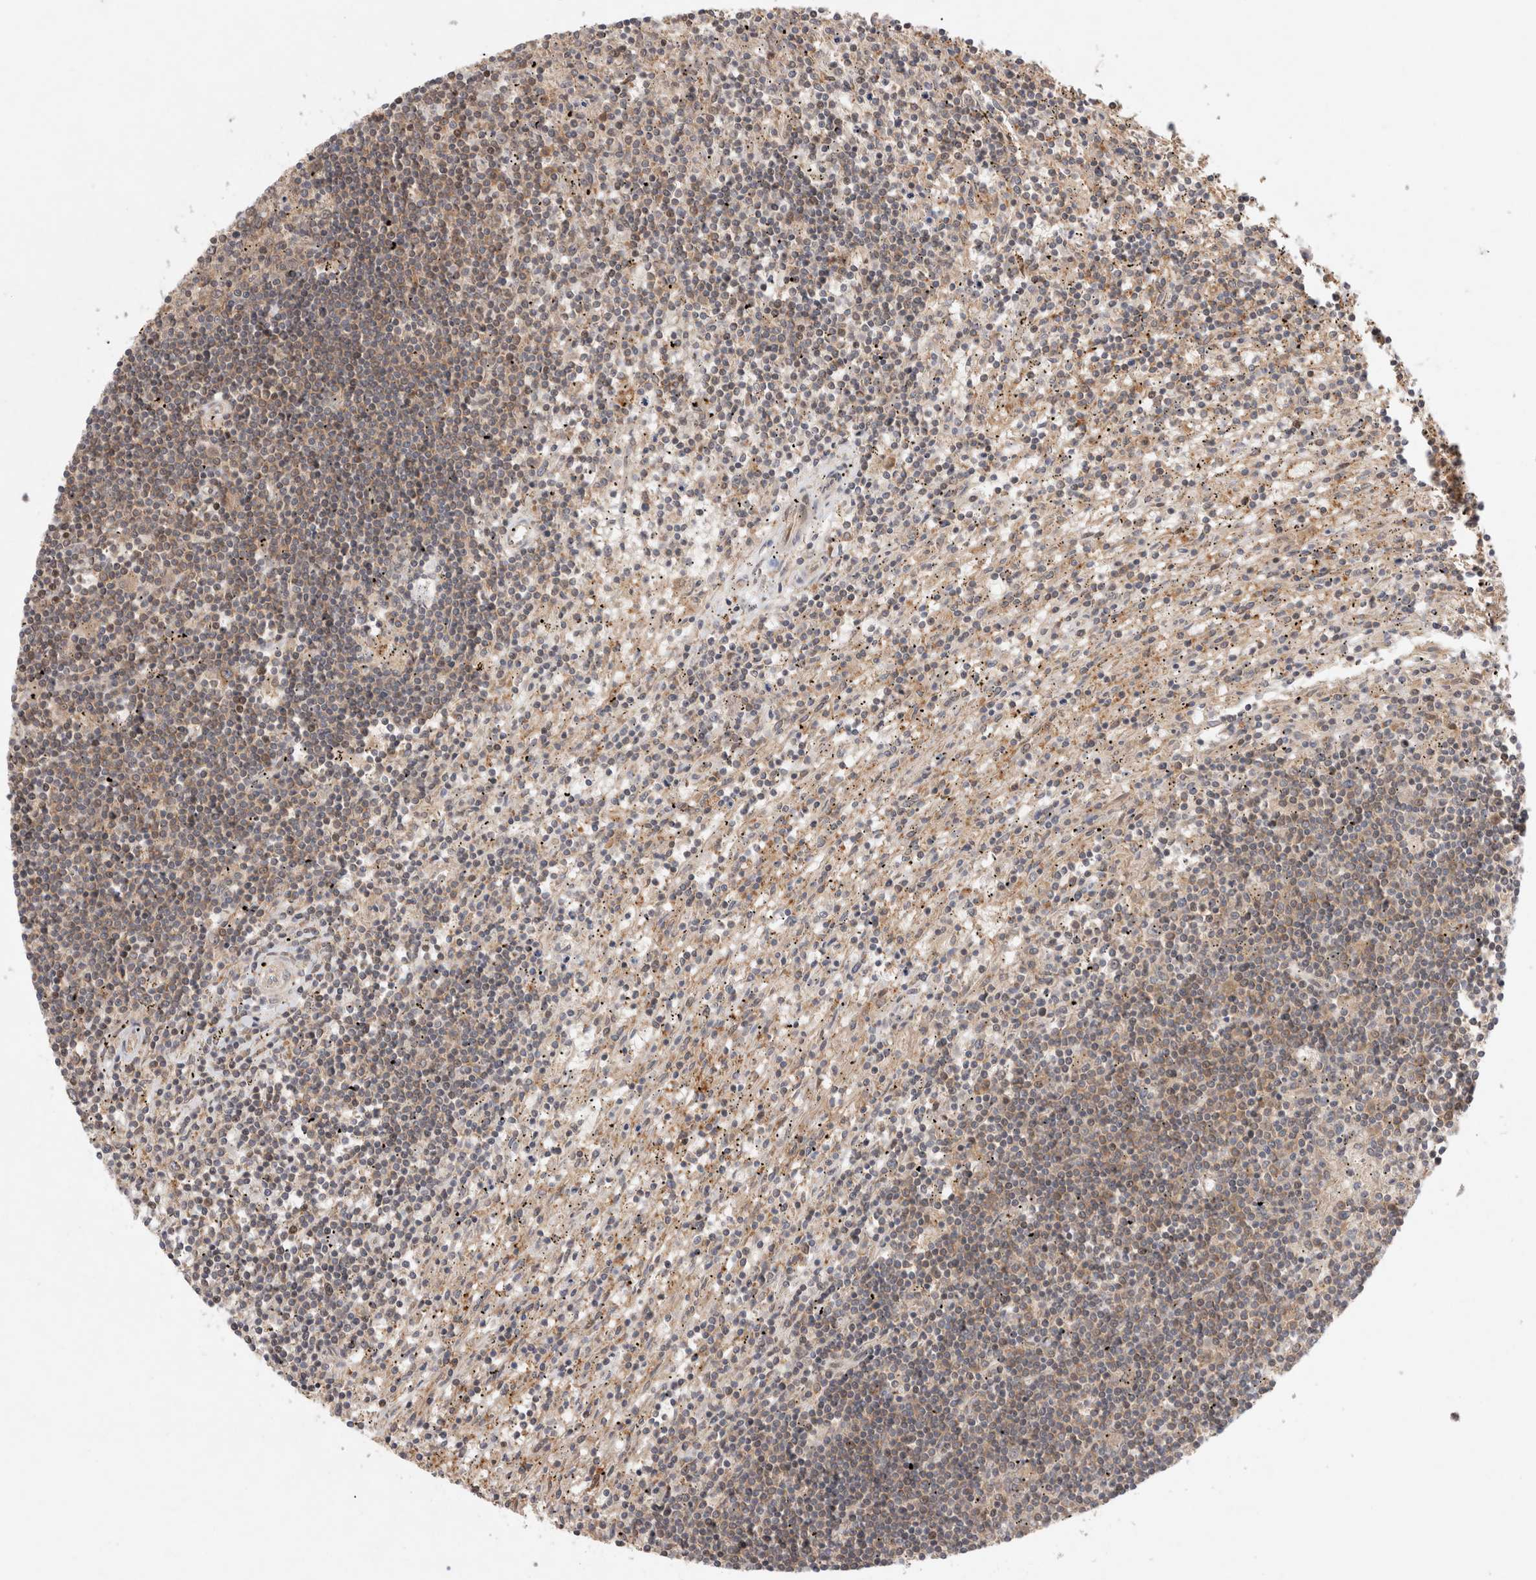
{"staining": {"intensity": "weak", "quantity": "<25%", "location": "cytoplasmic/membranous"}, "tissue": "lymphoma", "cell_type": "Tumor cells", "image_type": "cancer", "snomed": [{"axis": "morphology", "description": "Malignant lymphoma, non-Hodgkin's type, Low grade"}, {"axis": "topography", "description": "Spleen"}], "caption": "Malignant lymphoma, non-Hodgkin's type (low-grade) stained for a protein using immunohistochemistry exhibits no expression tumor cells.", "gene": "HTT", "patient": {"sex": "male", "age": 76}}